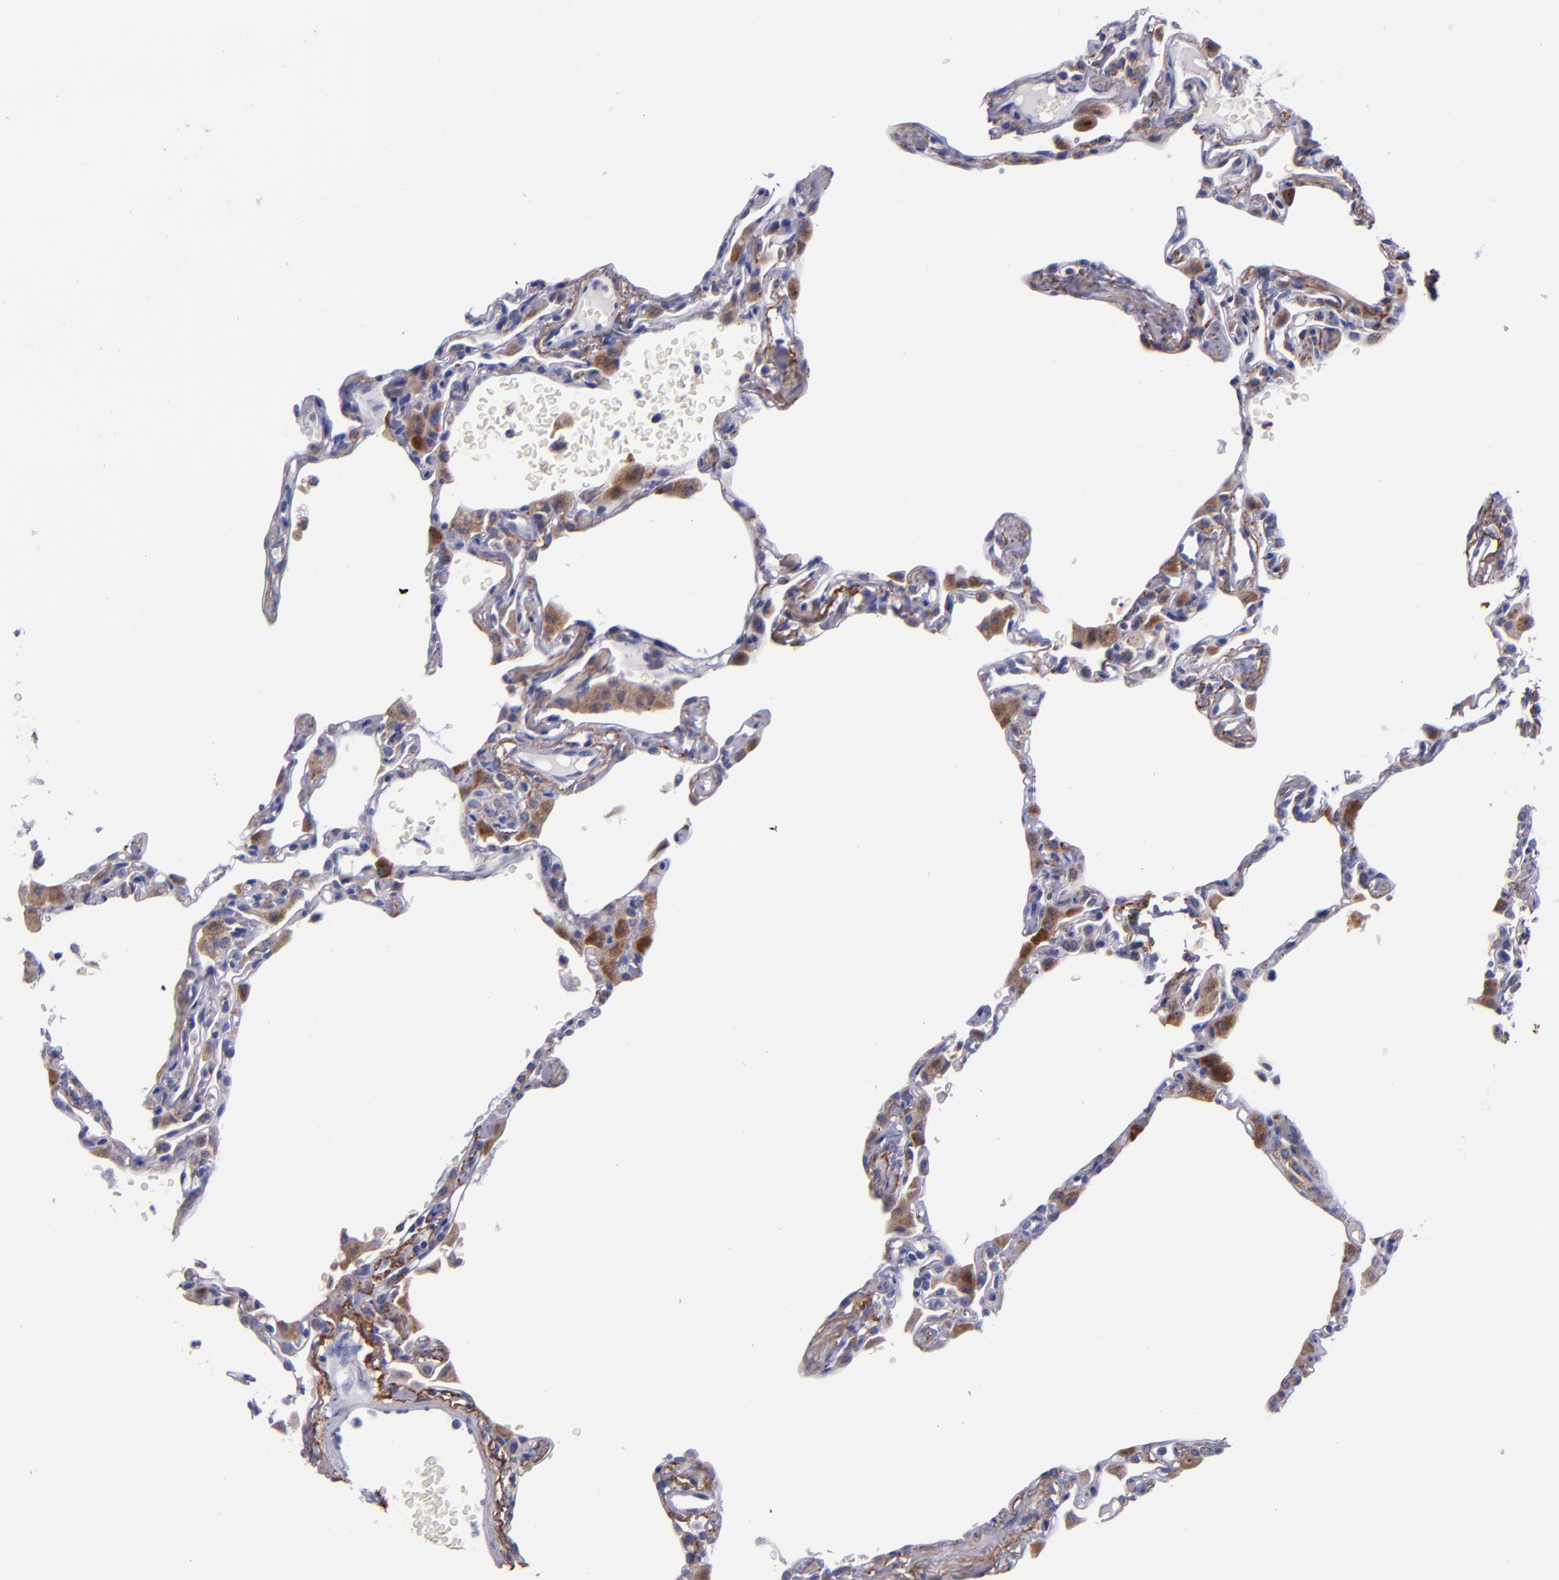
{"staining": {"intensity": "moderate", "quantity": "25%-75%", "location": "cytoplasmic/membranous"}, "tissue": "lung", "cell_type": "Alveolar cells", "image_type": "normal", "snomed": [{"axis": "morphology", "description": "Normal tissue, NOS"}, {"axis": "topography", "description": "Lung"}], "caption": "This micrograph displays benign lung stained with IHC to label a protein in brown. The cytoplasmic/membranous of alveolar cells show moderate positivity for the protein. Nuclei are counter-stained blue.", "gene": "IVL", "patient": {"sex": "female", "age": 49}}